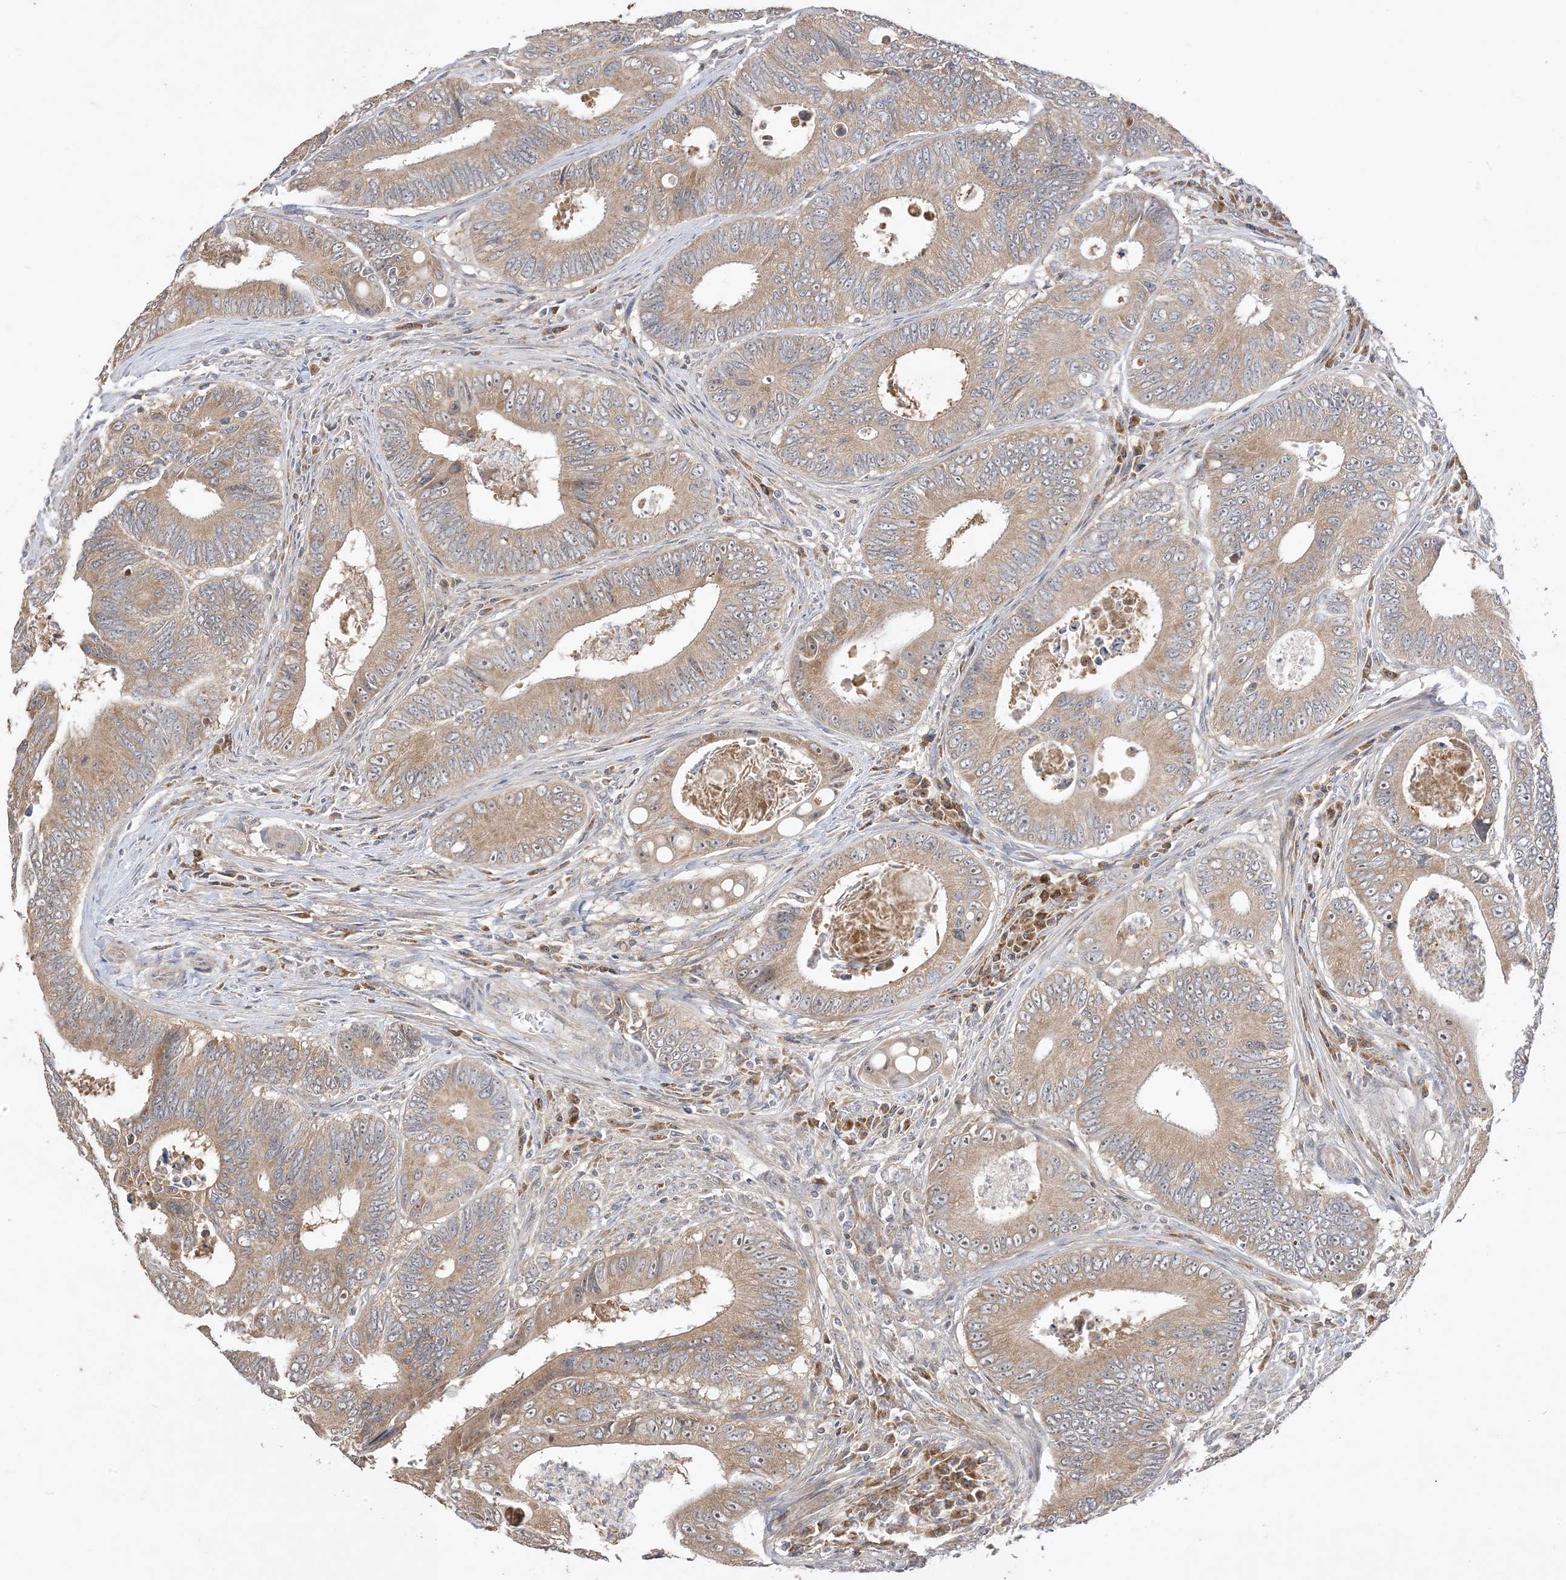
{"staining": {"intensity": "moderate", "quantity": ">75%", "location": "cytoplasmic/membranous"}, "tissue": "colorectal cancer", "cell_type": "Tumor cells", "image_type": "cancer", "snomed": [{"axis": "morphology", "description": "Inflammation, NOS"}, {"axis": "morphology", "description": "Adenocarcinoma, NOS"}, {"axis": "topography", "description": "Colon"}], "caption": "Tumor cells reveal medium levels of moderate cytoplasmic/membranous staining in about >75% of cells in human colorectal cancer.", "gene": "SIRT3", "patient": {"sex": "male", "age": 72}}